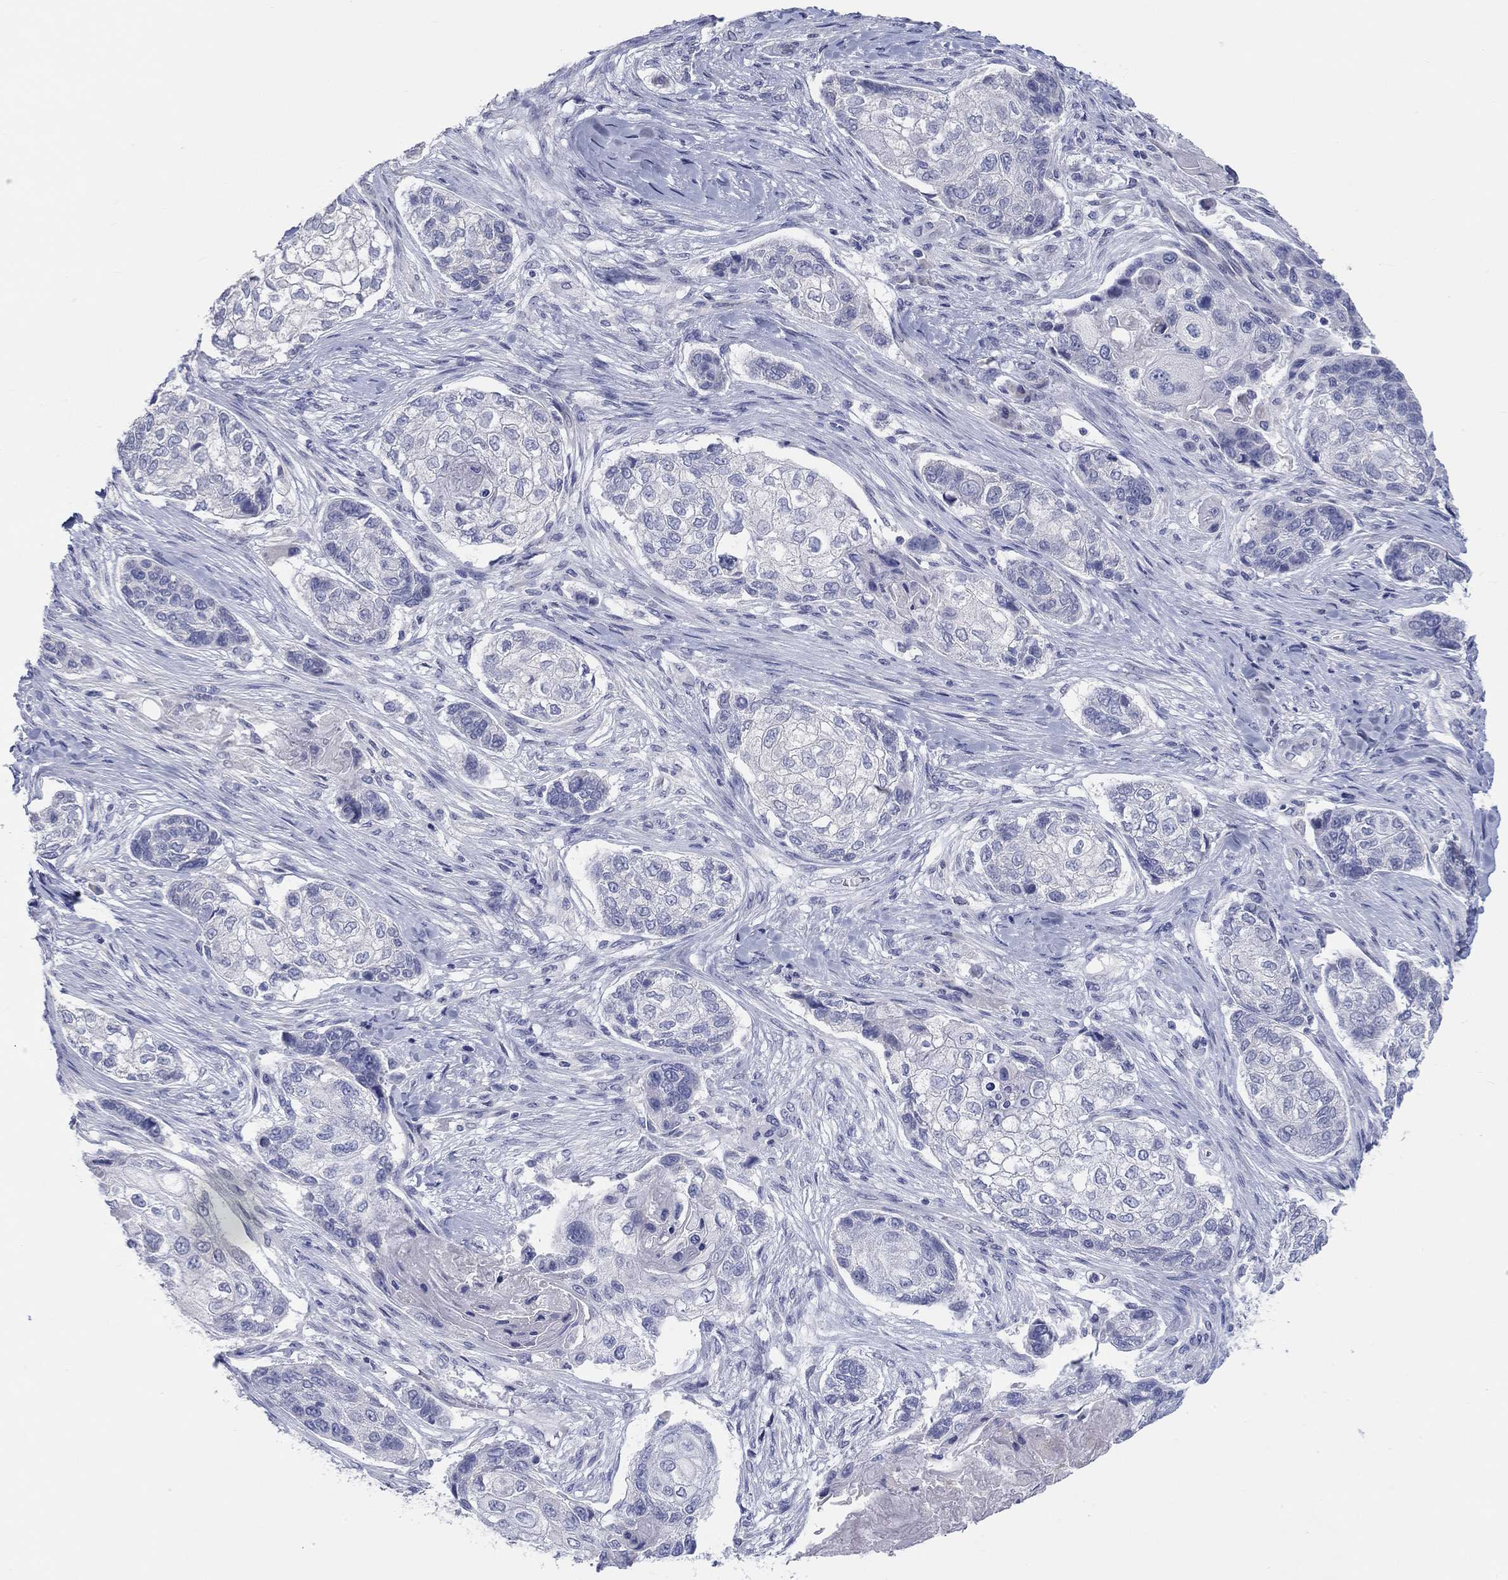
{"staining": {"intensity": "negative", "quantity": "none", "location": "none"}, "tissue": "lung cancer", "cell_type": "Tumor cells", "image_type": "cancer", "snomed": [{"axis": "morphology", "description": "Normal tissue, NOS"}, {"axis": "morphology", "description": "Squamous cell carcinoma, NOS"}, {"axis": "topography", "description": "Bronchus"}, {"axis": "topography", "description": "Lung"}], "caption": "DAB immunohistochemical staining of human lung cancer (squamous cell carcinoma) displays no significant positivity in tumor cells.", "gene": "LRRC4C", "patient": {"sex": "male", "age": 69}}